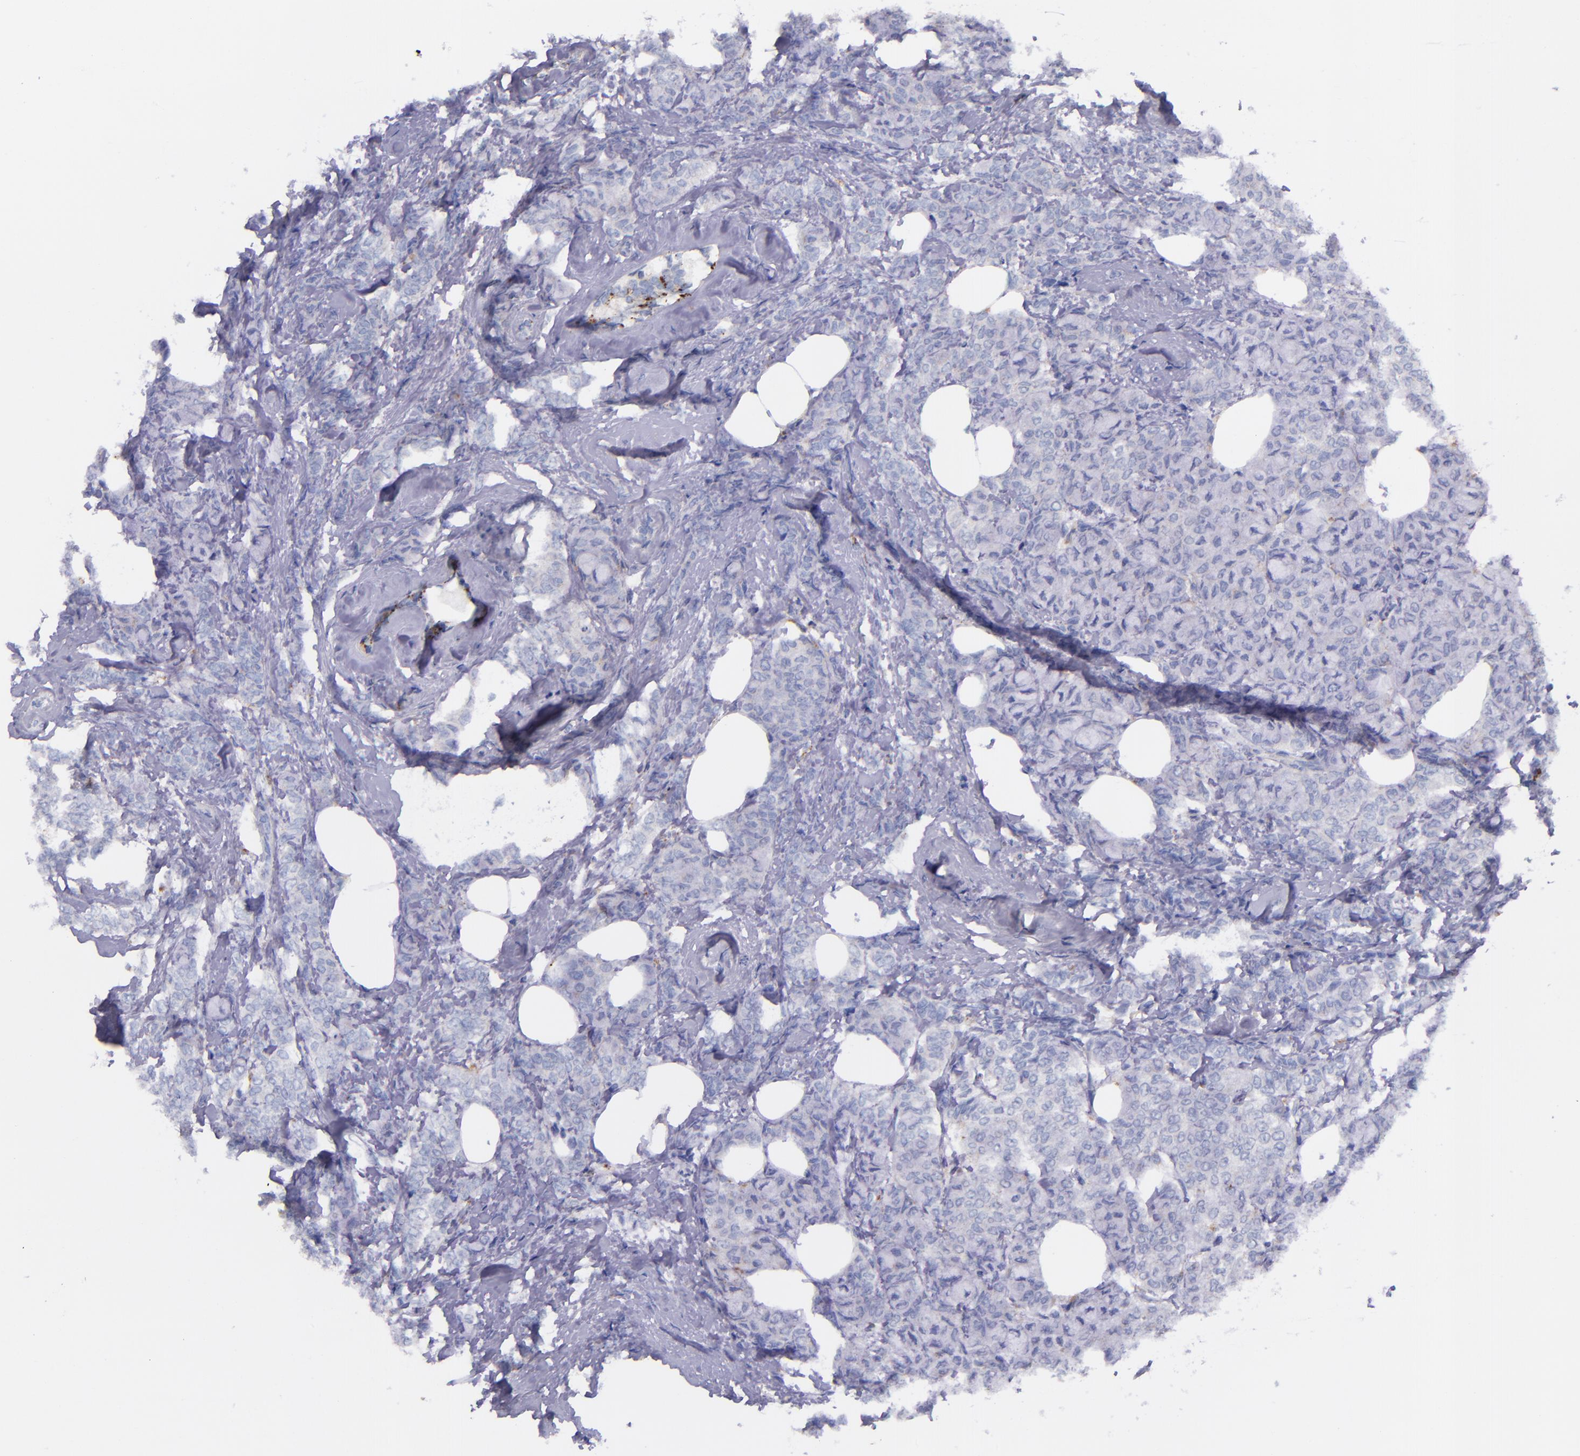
{"staining": {"intensity": "negative", "quantity": "none", "location": "none"}, "tissue": "breast cancer", "cell_type": "Tumor cells", "image_type": "cancer", "snomed": [{"axis": "morphology", "description": "Lobular carcinoma"}, {"axis": "topography", "description": "Breast"}], "caption": "This is a histopathology image of IHC staining of lobular carcinoma (breast), which shows no staining in tumor cells.", "gene": "IVL", "patient": {"sex": "female", "age": 60}}